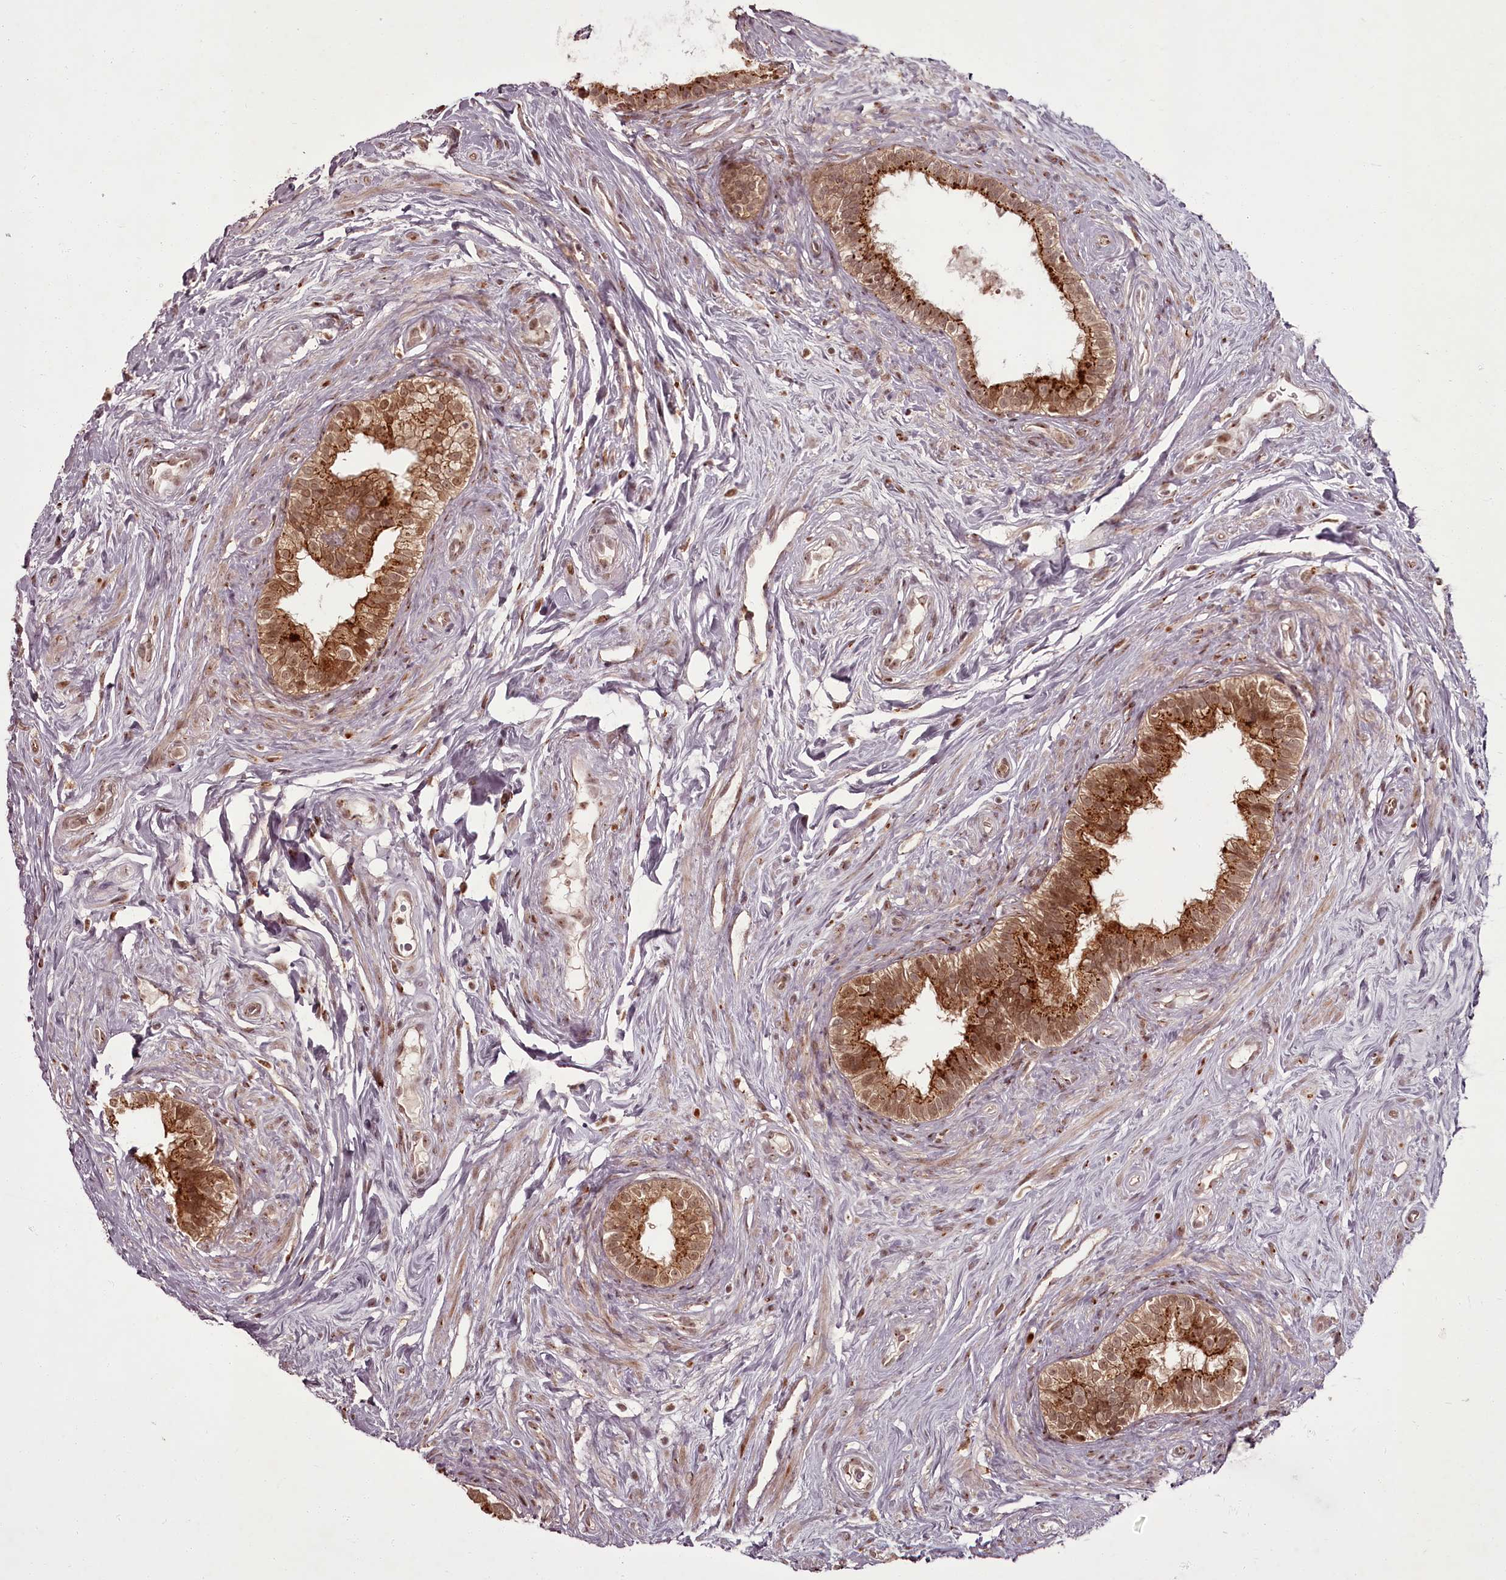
{"staining": {"intensity": "moderate", "quantity": ">75%", "location": "cytoplasmic/membranous,nuclear"}, "tissue": "epididymis", "cell_type": "Glandular cells", "image_type": "normal", "snomed": [{"axis": "morphology", "description": "Normal tissue, NOS"}, {"axis": "topography", "description": "Epididymis"}], "caption": "The immunohistochemical stain labels moderate cytoplasmic/membranous,nuclear positivity in glandular cells of unremarkable epididymis.", "gene": "CEP83", "patient": {"sex": "male", "age": 84}}